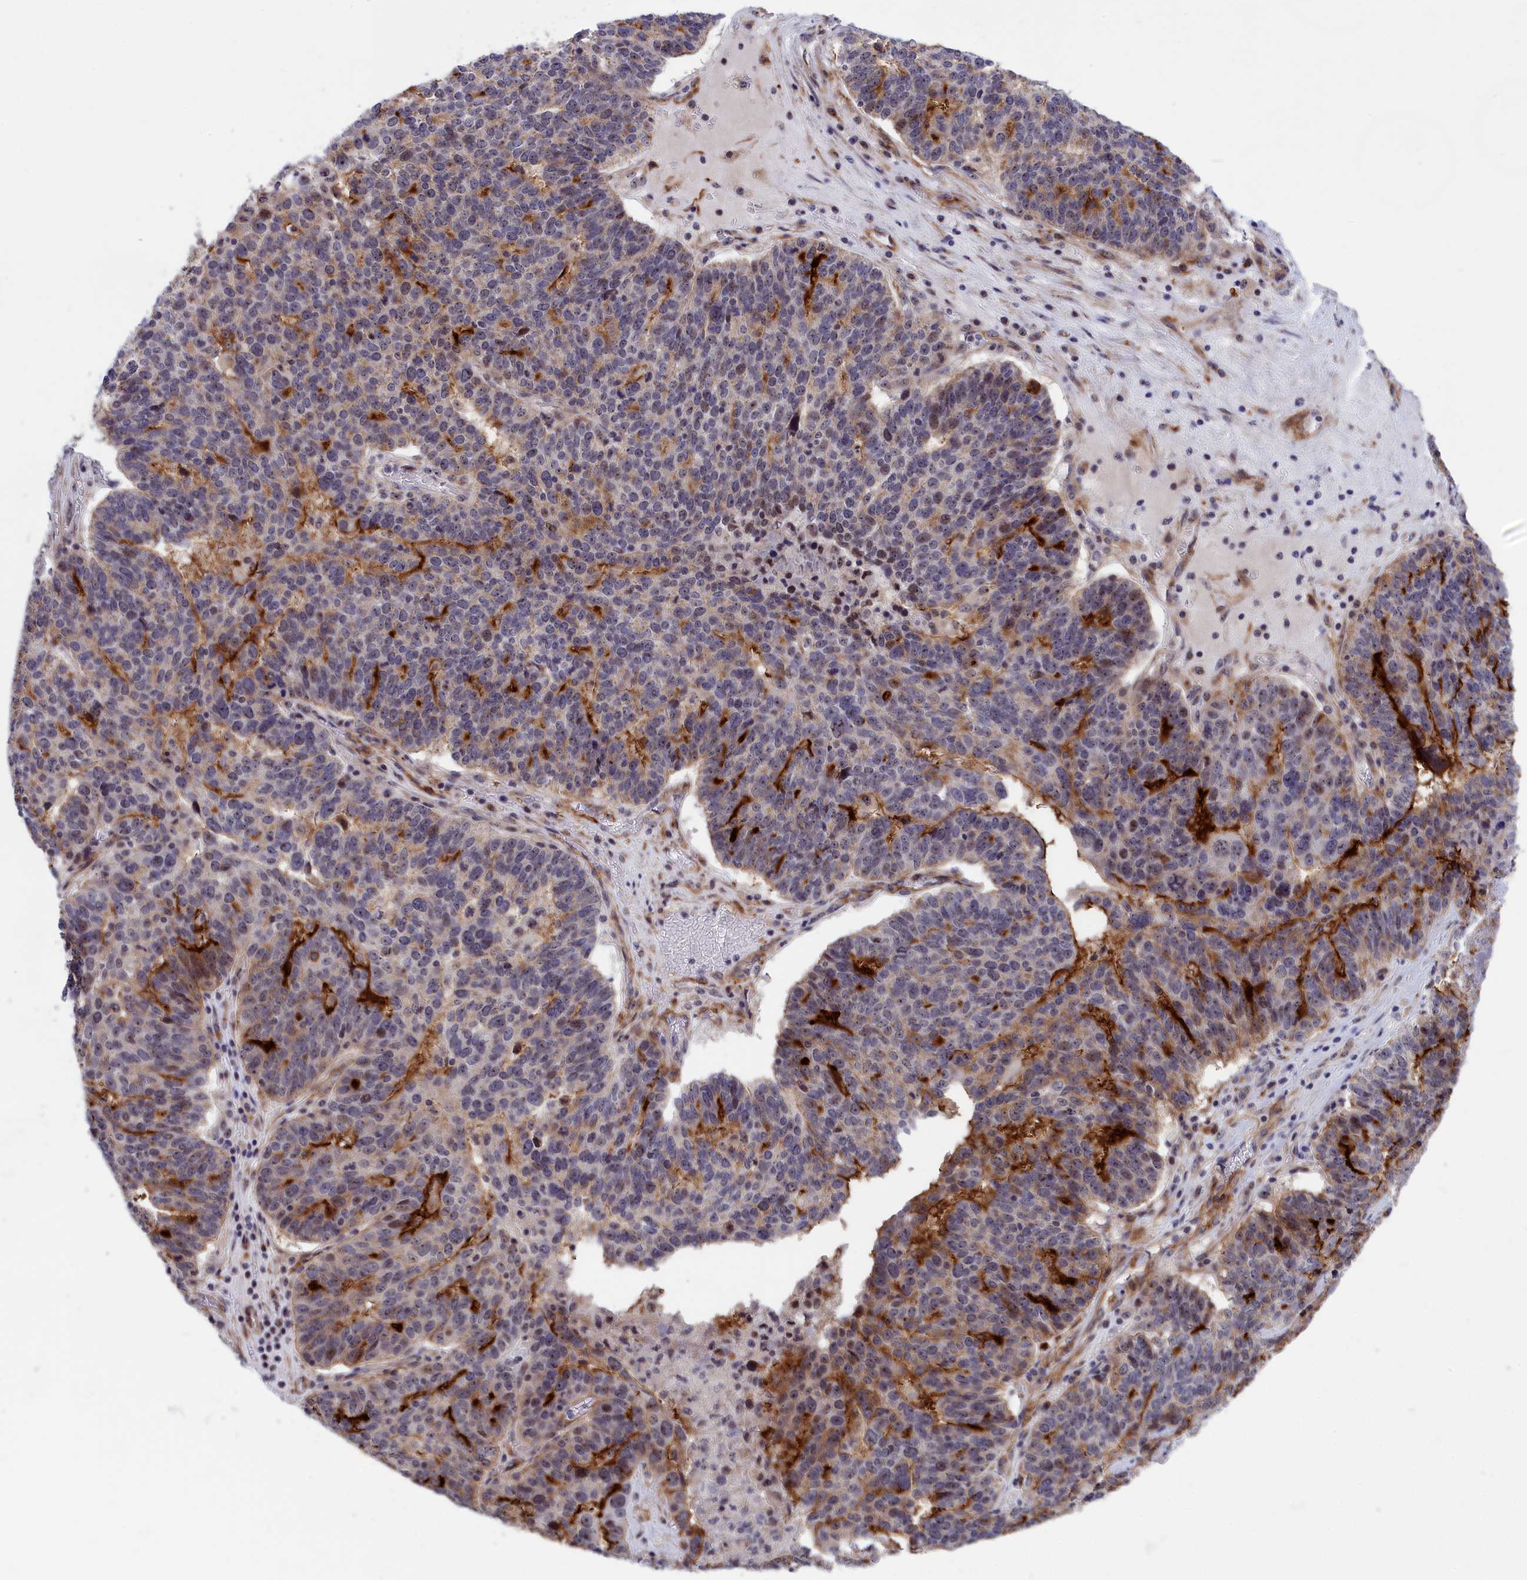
{"staining": {"intensity": "strong", "quantity": "<25%", "location": "cytoplasmic/membranous"}, "tissue": "ovarian cancer", "cell_type": "Tumor cells", "image_type": "cancer", "snomed": [{"axis": "morphology", "description": "Cystadenocarcinoma, serous, NOS"}, {"axis": "topography", "description": "Ovary"}], "caption": "This micrograph demonstrates immunohistochemistry staining of serous cystadenocarcinoma (ovarian), with medium strong cytoplasmic/membranous expression in approximately <25% of tumor cells.", "gene": "PPAN", "patient": {"sex": "female", "age": 59}}